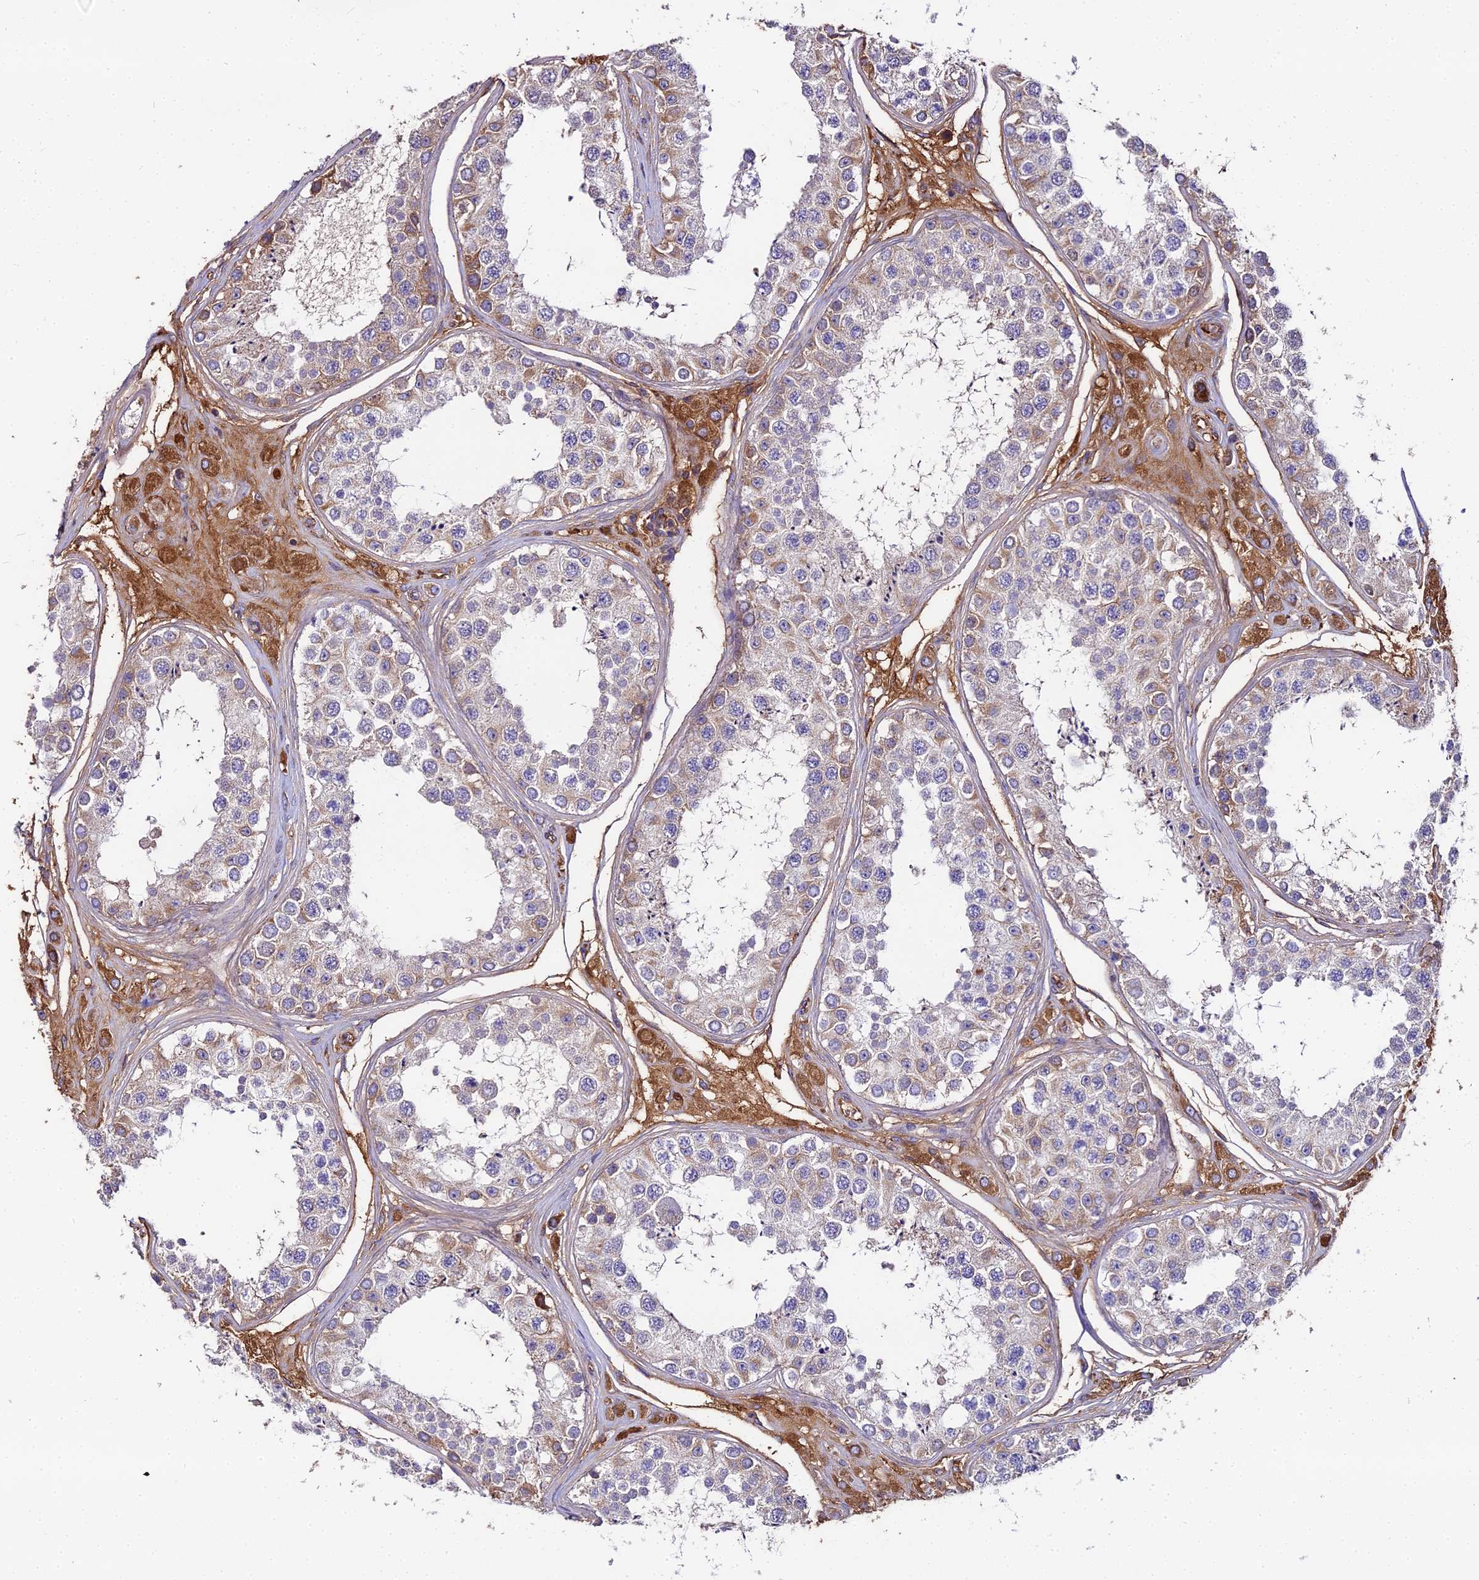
{"staining": {"intensity": "moderate", "quantity": "<25%", "location": "cytoplasmic/membranous"}, "tissue": "testis", "cell_type": "Cells in seminiferous ducts", "image_type": "normal", "snomed": [{"axis": "morphology", "description": "Normal tissue, NOS"}, {"axis": "topography", "description": "Testis"}], "caption": "This is a photomicrograph of immunohistochemistry staining of benign testis, which shows moderate staining in the cytoplasmic/membranous of cells in seminiferous ducts.", "gene": "BEX4", "patient": {"sex": "male", "age": 25}}